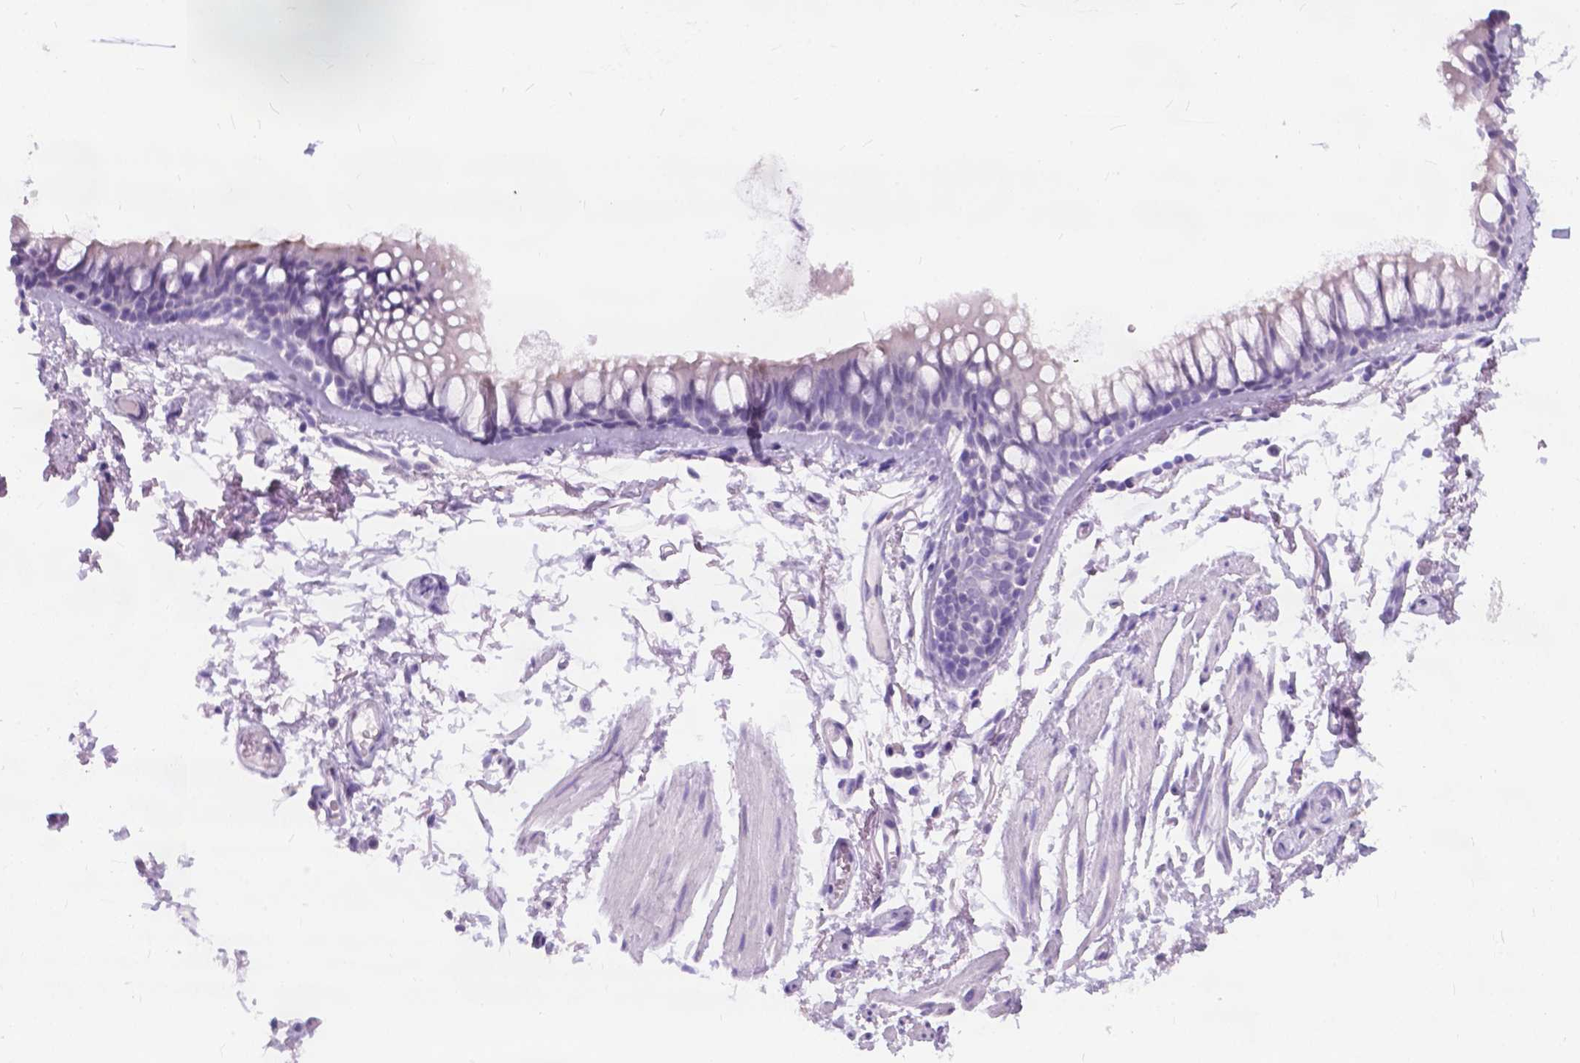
{"staining": {"intensity": "negative", "quantity": "none", "location": "none"}, "tissue": "soft tissue", "cell_type": "Fibroblasts", "image_type": "normal", "snomed": [{"axis": "morphology", "description": "Normal tissue, NOS"}, {"axis": "topography", "description": "Cartilage tissue"}, {"axis": "topography", "description": "Bronchus"}], "caption": "Fibroblasts are negative for protein expression in normal human soft tissue. (Immunohistochemistry, brightfield microscopy, high magnification).", "gene": "ARMS2", "patient": {"sex": "female", "age": 79}}